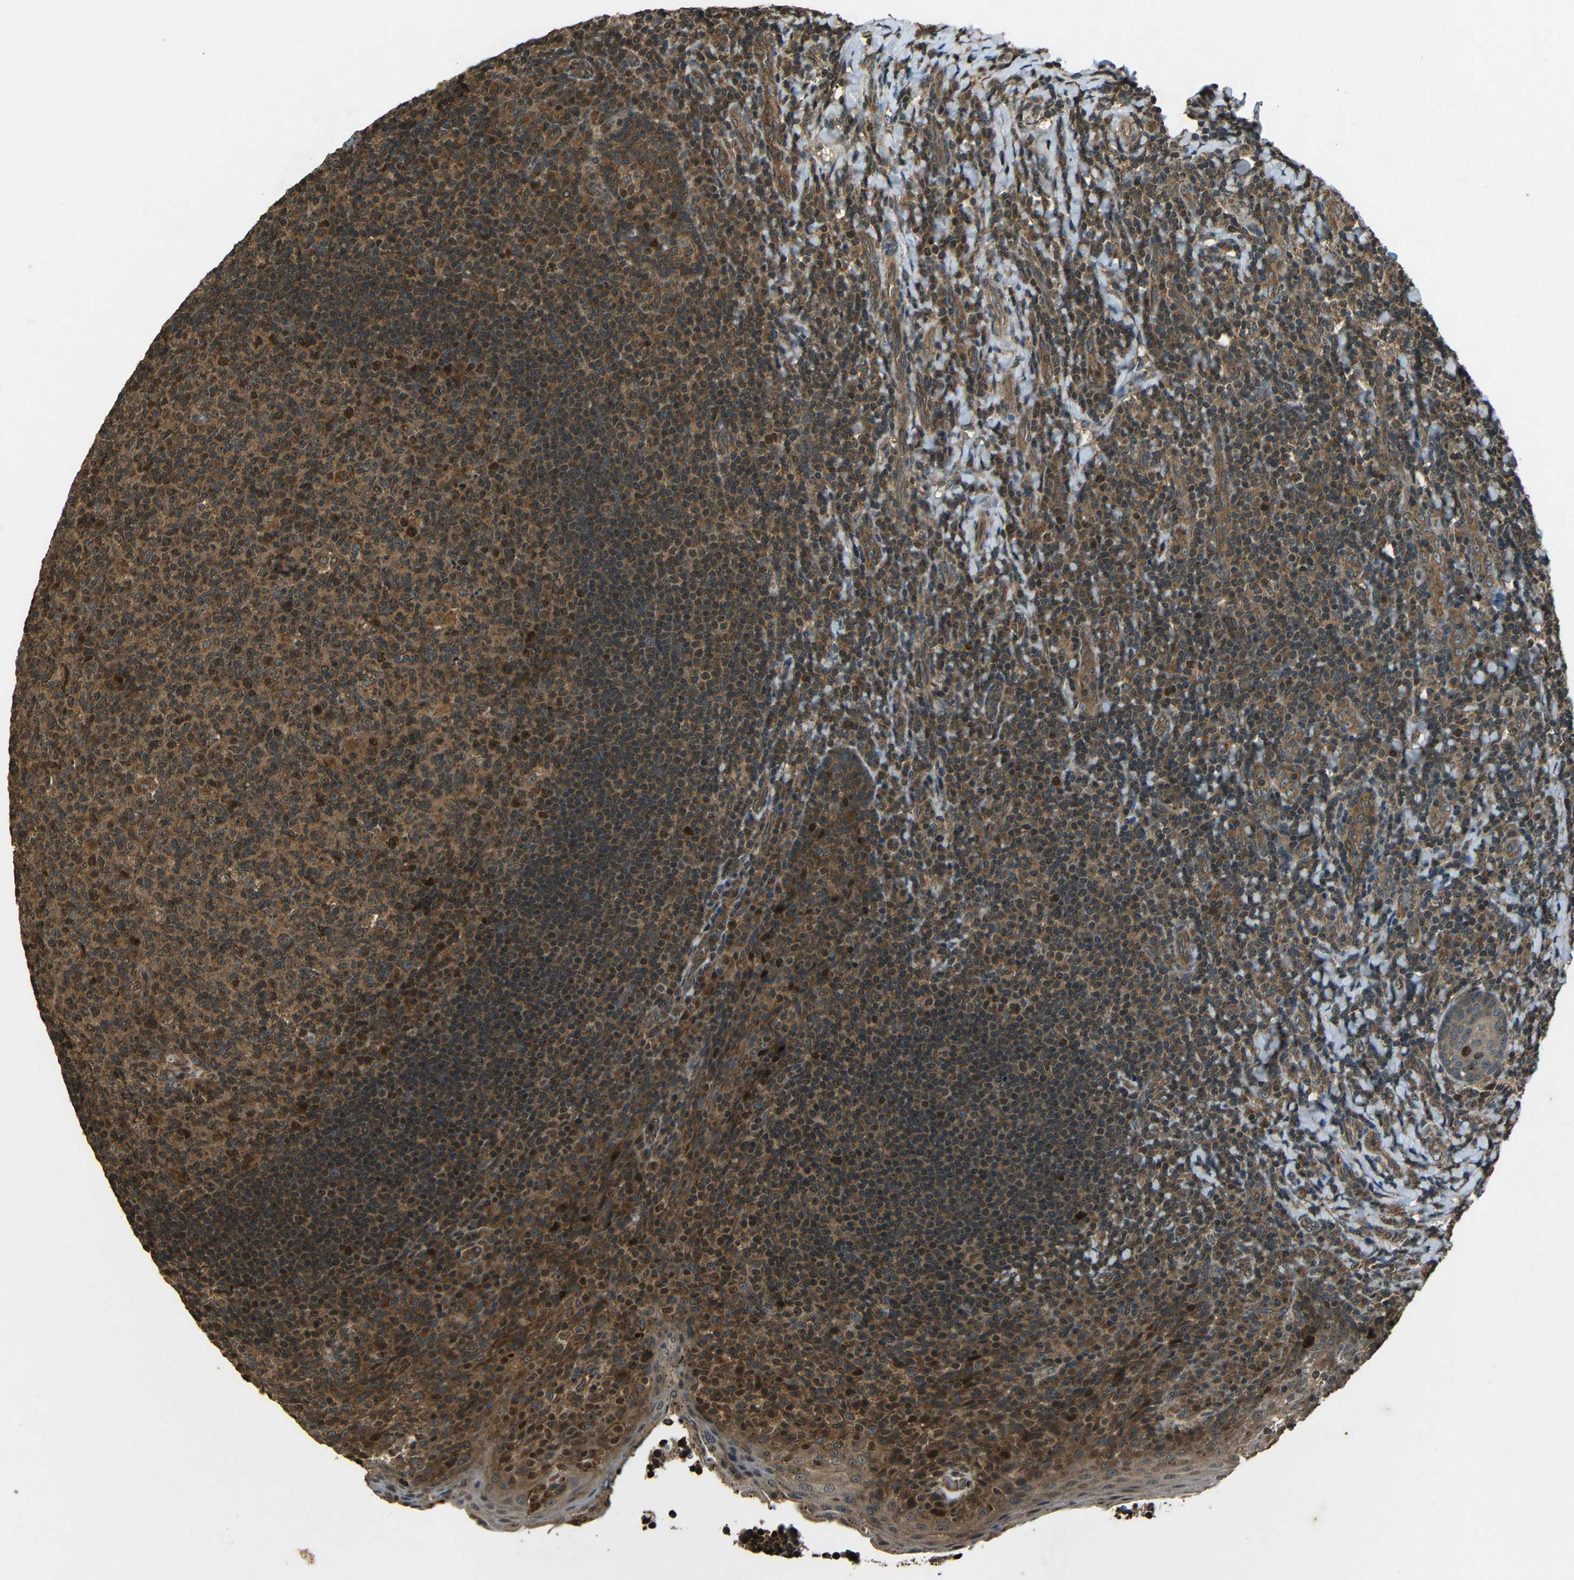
{"staining": {"intensity": "strong", "quantity": ">75%", "location": "cytoplasmic/membranous,nuclear"}, "tissue": "tonsil", "cell_type": "Germinal center cells", "image_type": "normal", "snomed": [{"axis": "morphology", "description": "Normal tissue, NOS"}, {"axis": "topography", "description": "Tonsil"}], "caption": "Immunohistochemical staining of unremarkable human tonsil exhibits strong cytoplasmic/membranous,nuclear protein staining in about >75% of germinal center cells.", "gene": "PLK2", "patient": {"sex": "male", "age": 17}}